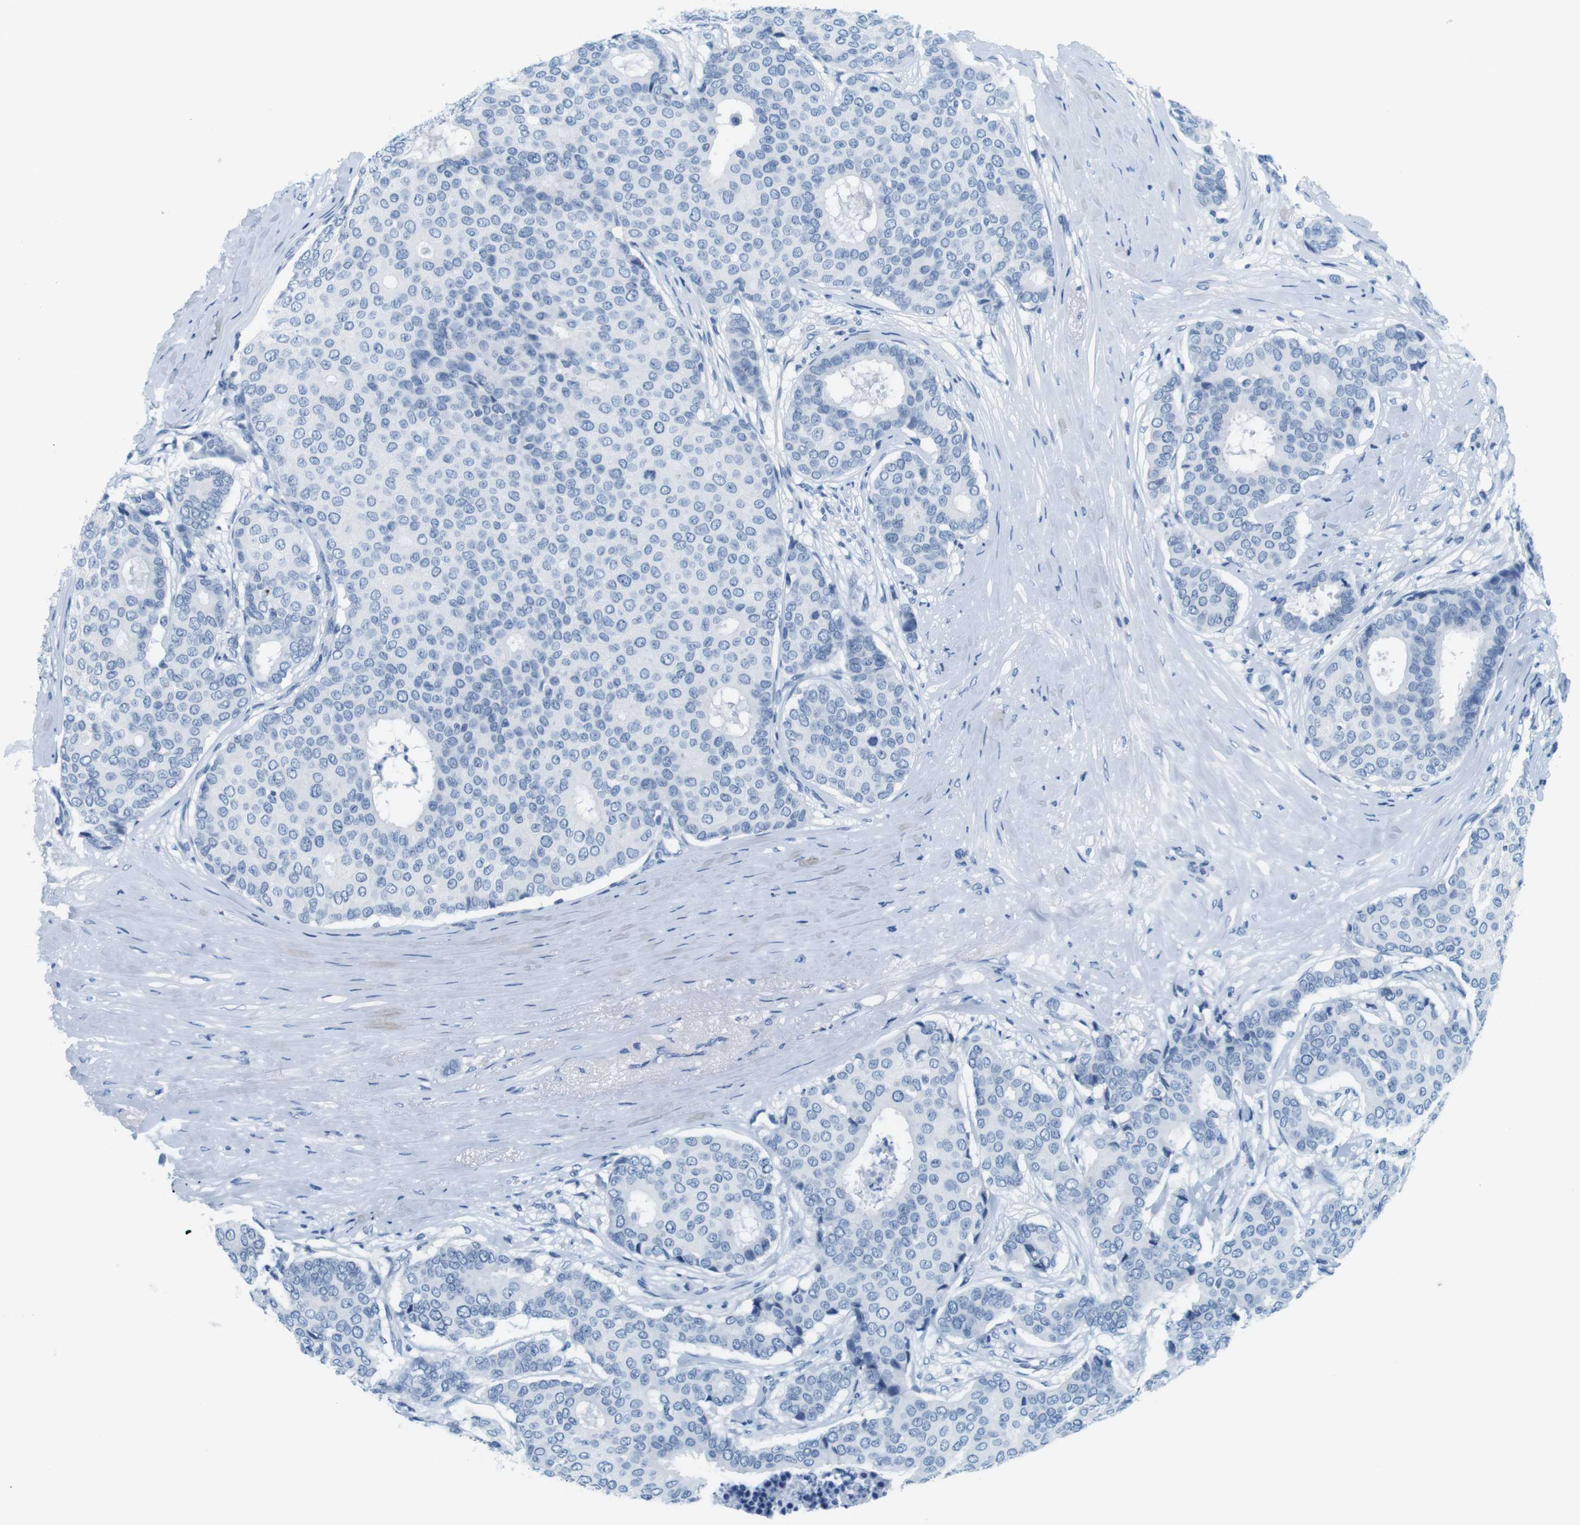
{"staining": {"intensity": "negative", "quantity": "none", "location": "none"}, "tissue": "breast cancer", "cell_type": "Tumor cells", "image_type": "cancer", "snomed": [{"axis": "morphology", "description": "Duct carcinoma"}, {"axis": "topography", "description": "Breast"}], "caption": "This is an immunohistochemistry photomicrograph of human breast cancer (invasive ductal carcinoma). There is no positivity in tumor cells.", "gene": "CYP2C9", "patient": {"sex": "female", "age": 75}}